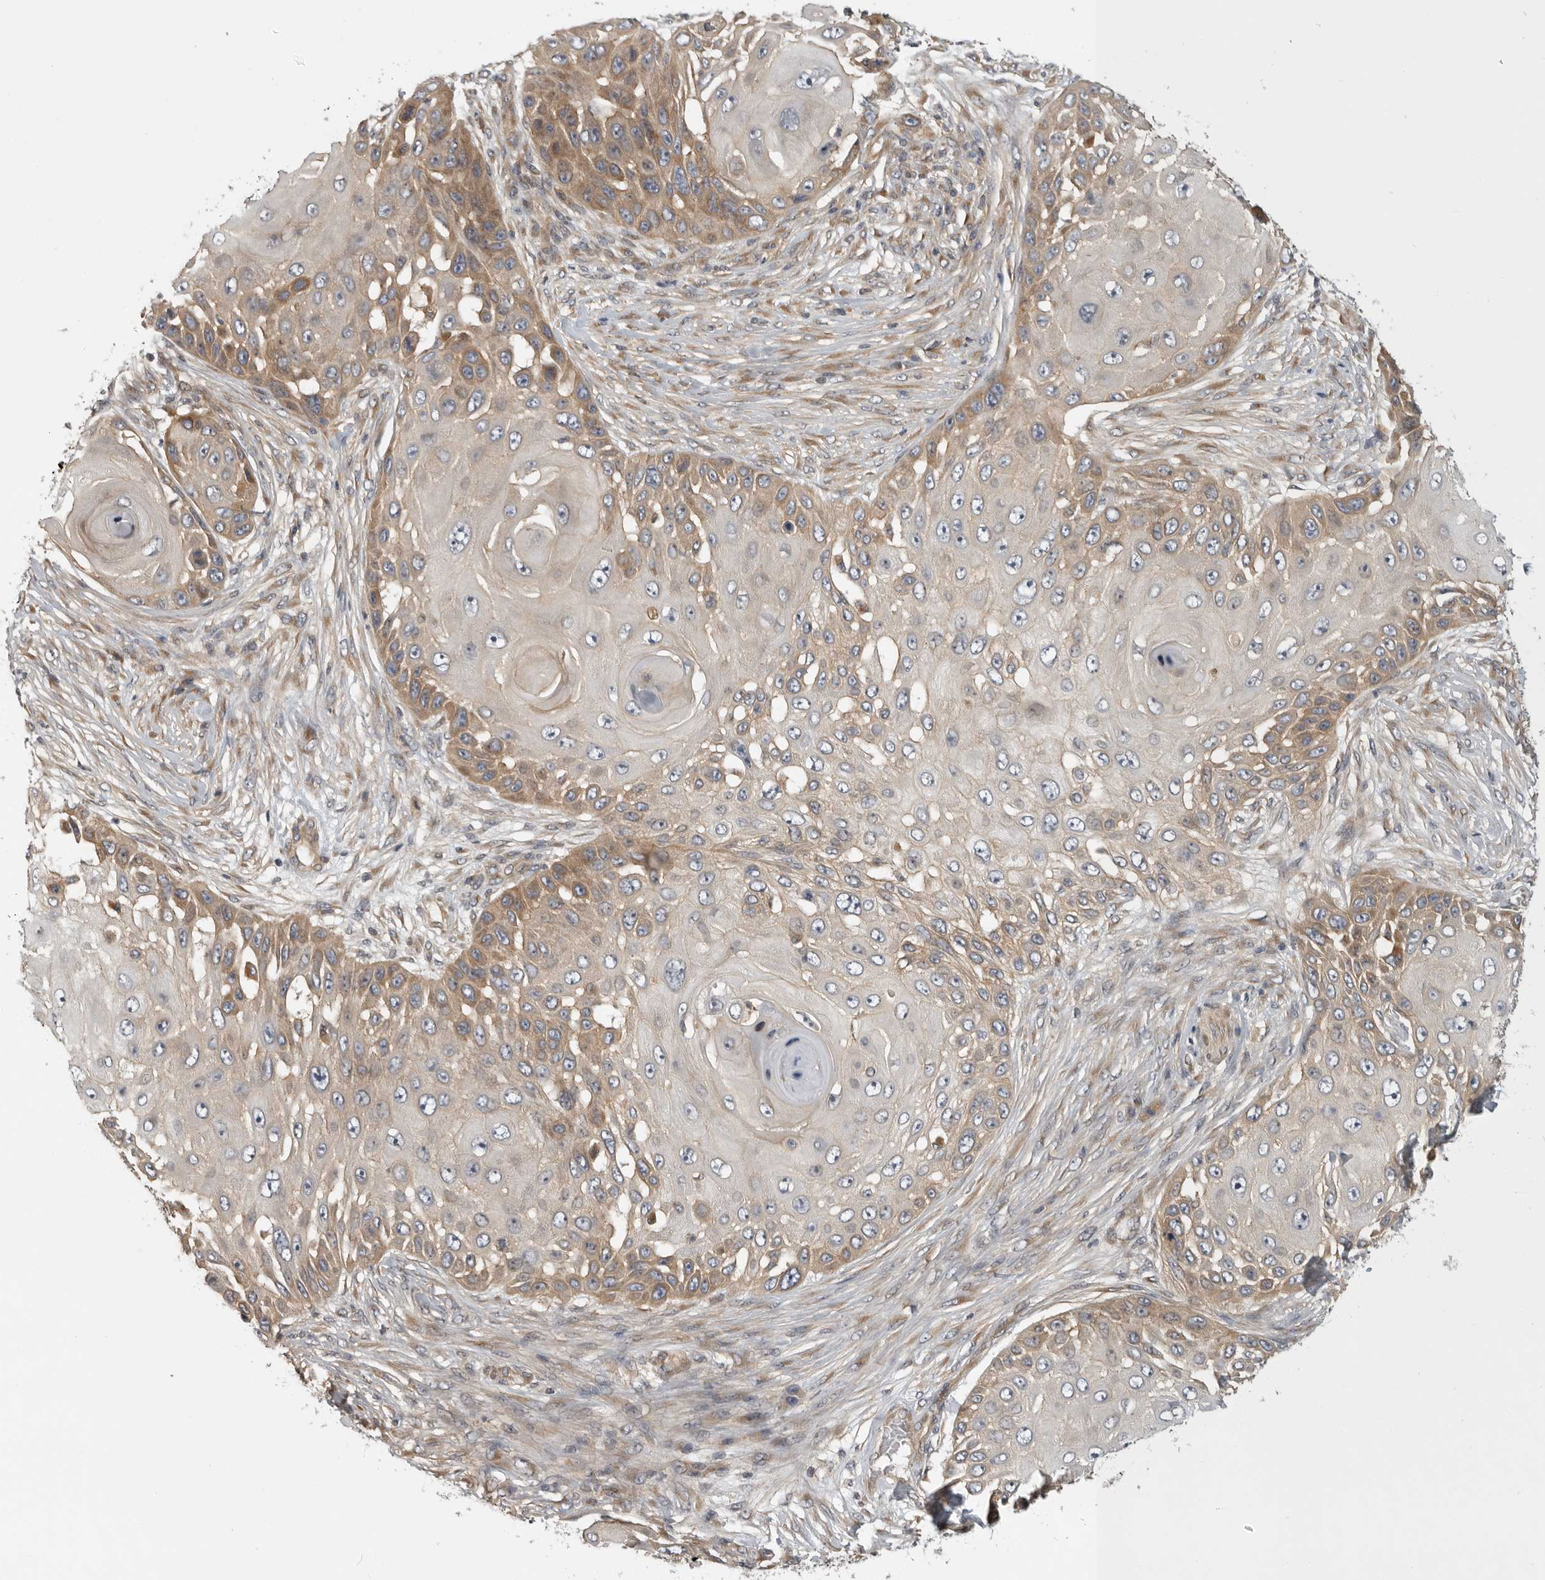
{"staining": {"intensity": "moderate", "quantity": "<25%", "location": "cytoplasmic/membranous"}, "tissue": "skin cancer", "cell_type": "Tumor cells", "image_type": "cancer", "snomed": [{"axis": "morphology", "description": "Squamous cell carcinoma, NOS"}, {"axis": "topography", "description": "Skin"}], "caption": "Skin squamous cell carcinoma tissue displays moderate cytoplasmic/membranous expression in about <25% of tumor cells Nuclei are stained in blue.", "gene": "CUEDC1", "patient": {"sex": "female", "age": 44}}